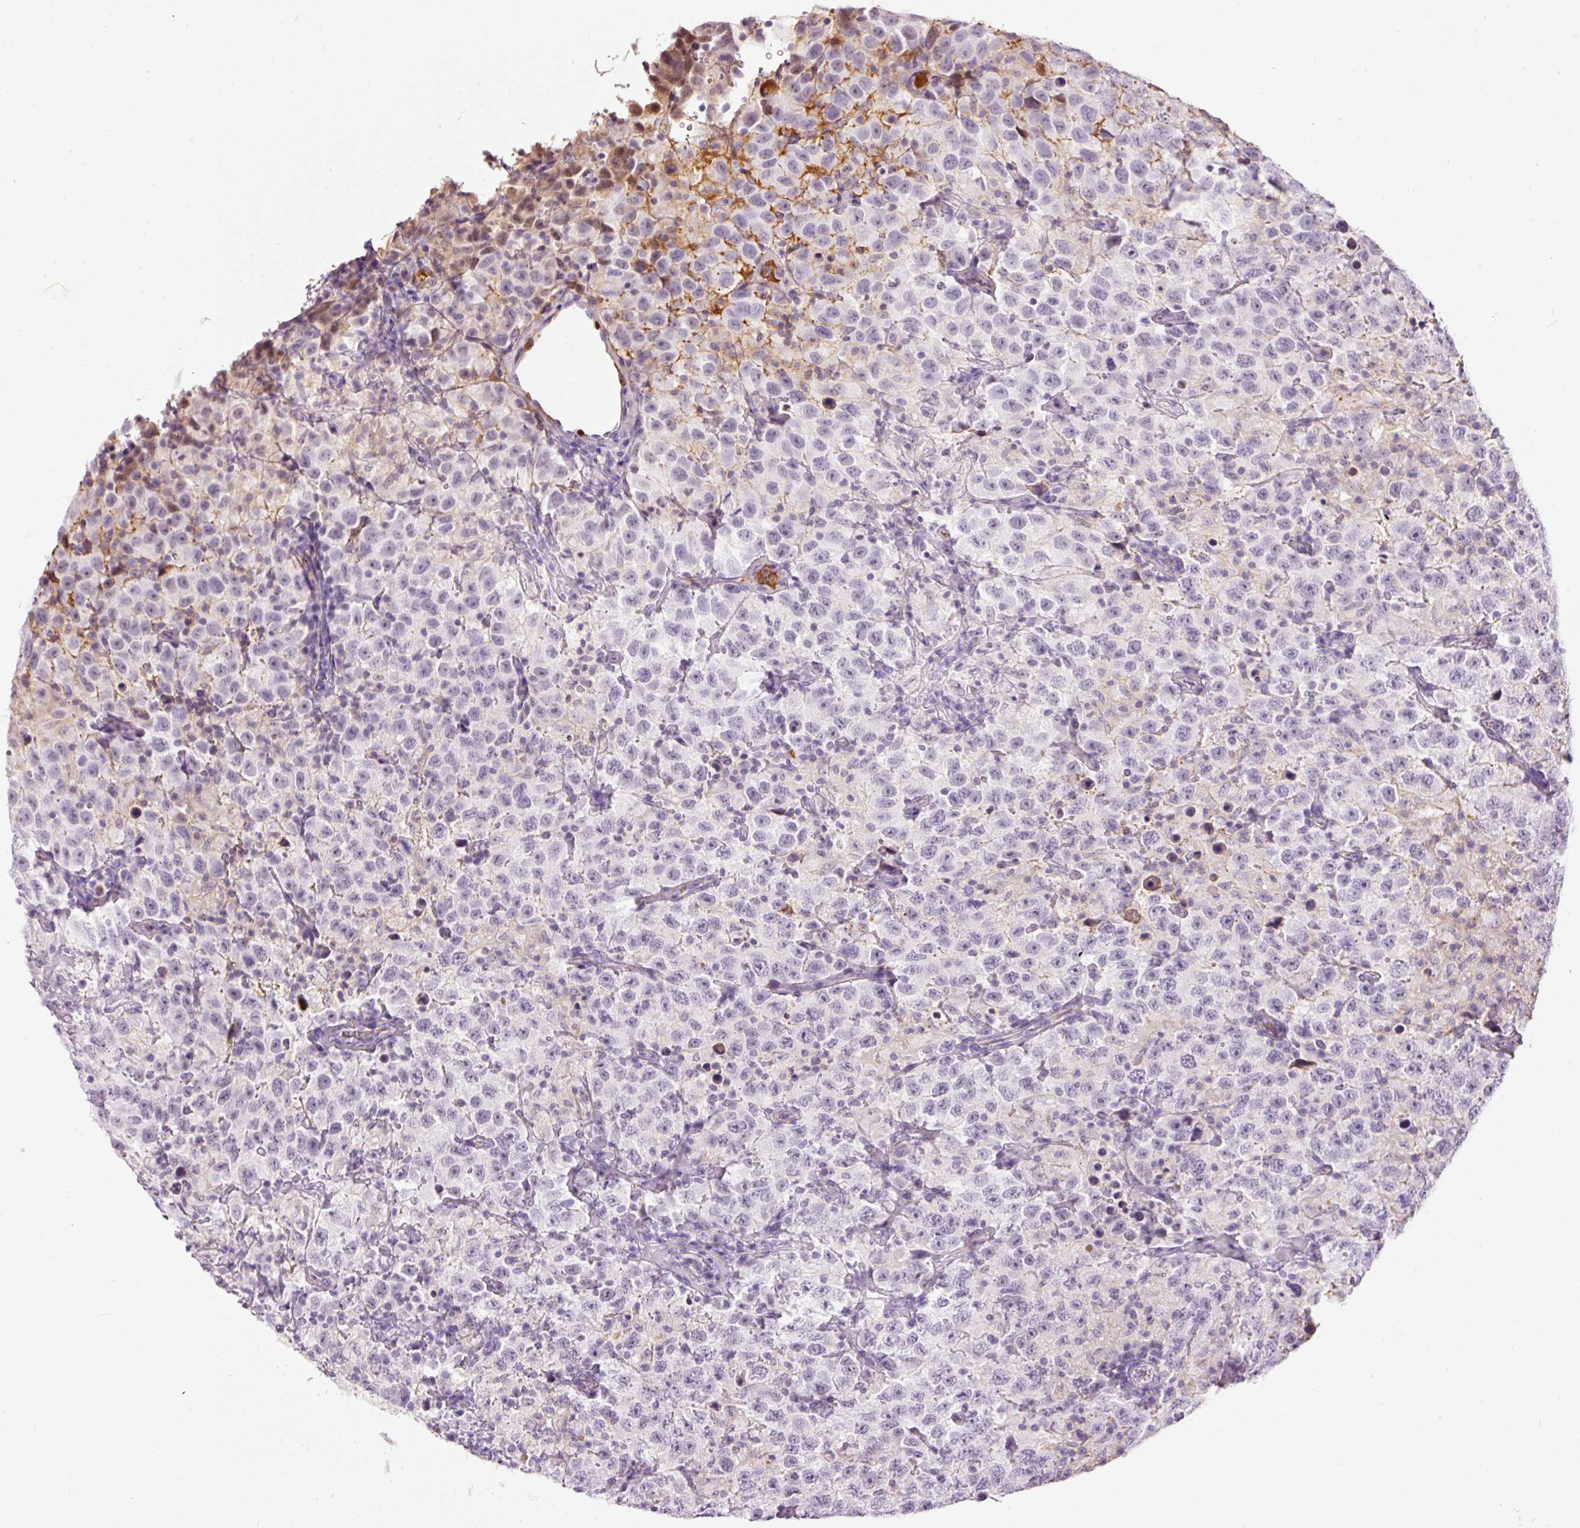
{"staining": {"intensity": "negative", "quantity": "none", "location": "none"}, "tissue": "testis cancer", "cell_type": "Tumor cells", "image_type": "cancer", "snomed": [{"axis": "morphology", "description": "Seminoma, NOS"}, {"axis": "topography", "description": "Testis"}], "caption": "This is a micrograph of IHC staining of testis cancer (seminoma), which shows no staining in tumor cells.", "gene": "PRPF38B", "patient": {"sex": "male", "age": 41}}